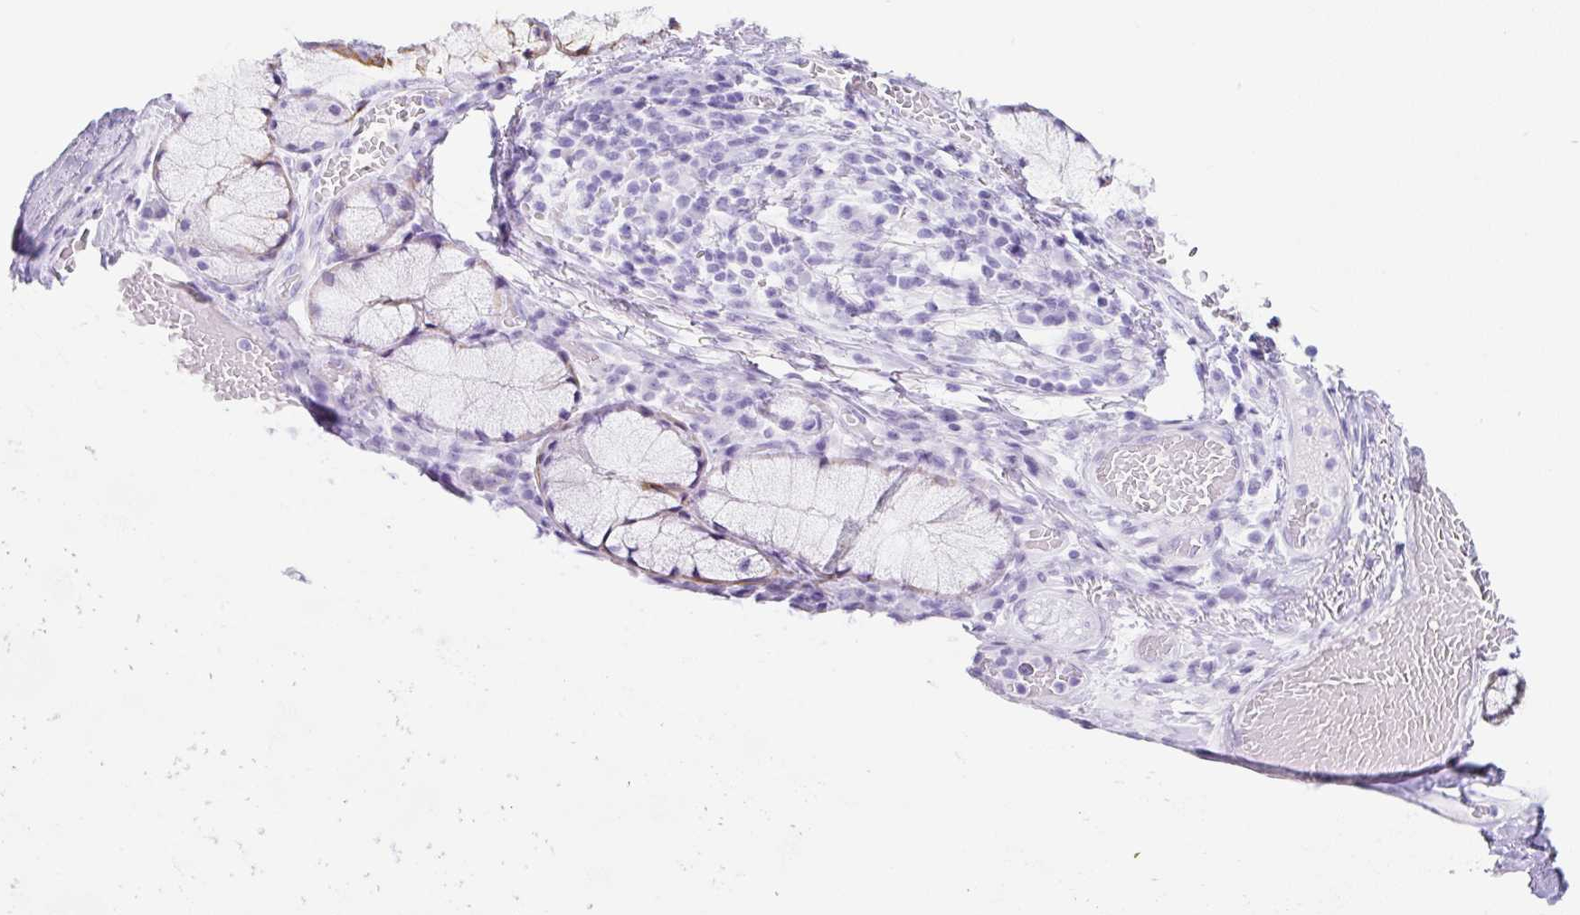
{"staining": {"intensity": "negative", "quantity": "none", "location": "none"}, "tissue": "adipose tissue", "cell_type": "Adipocytes", "image_type": "normal", "snomed": [{"axis": "morphology", "description": "Normal tissue, NOS"}, {"axis": "topography", "description": "Cartilage tissue"}, {"axis": "topography", "description": "Bronchus"}], "caption": "DAB (3,3'-diaminobenzidine) immunohistochemical staining of benign human adipose tissue exhibits no significant expression in adipocytes. (DAB immunohistochemistry, high magnification).", "gene": "CLDND2", "patient": {"sex": "male", "age": 56}}